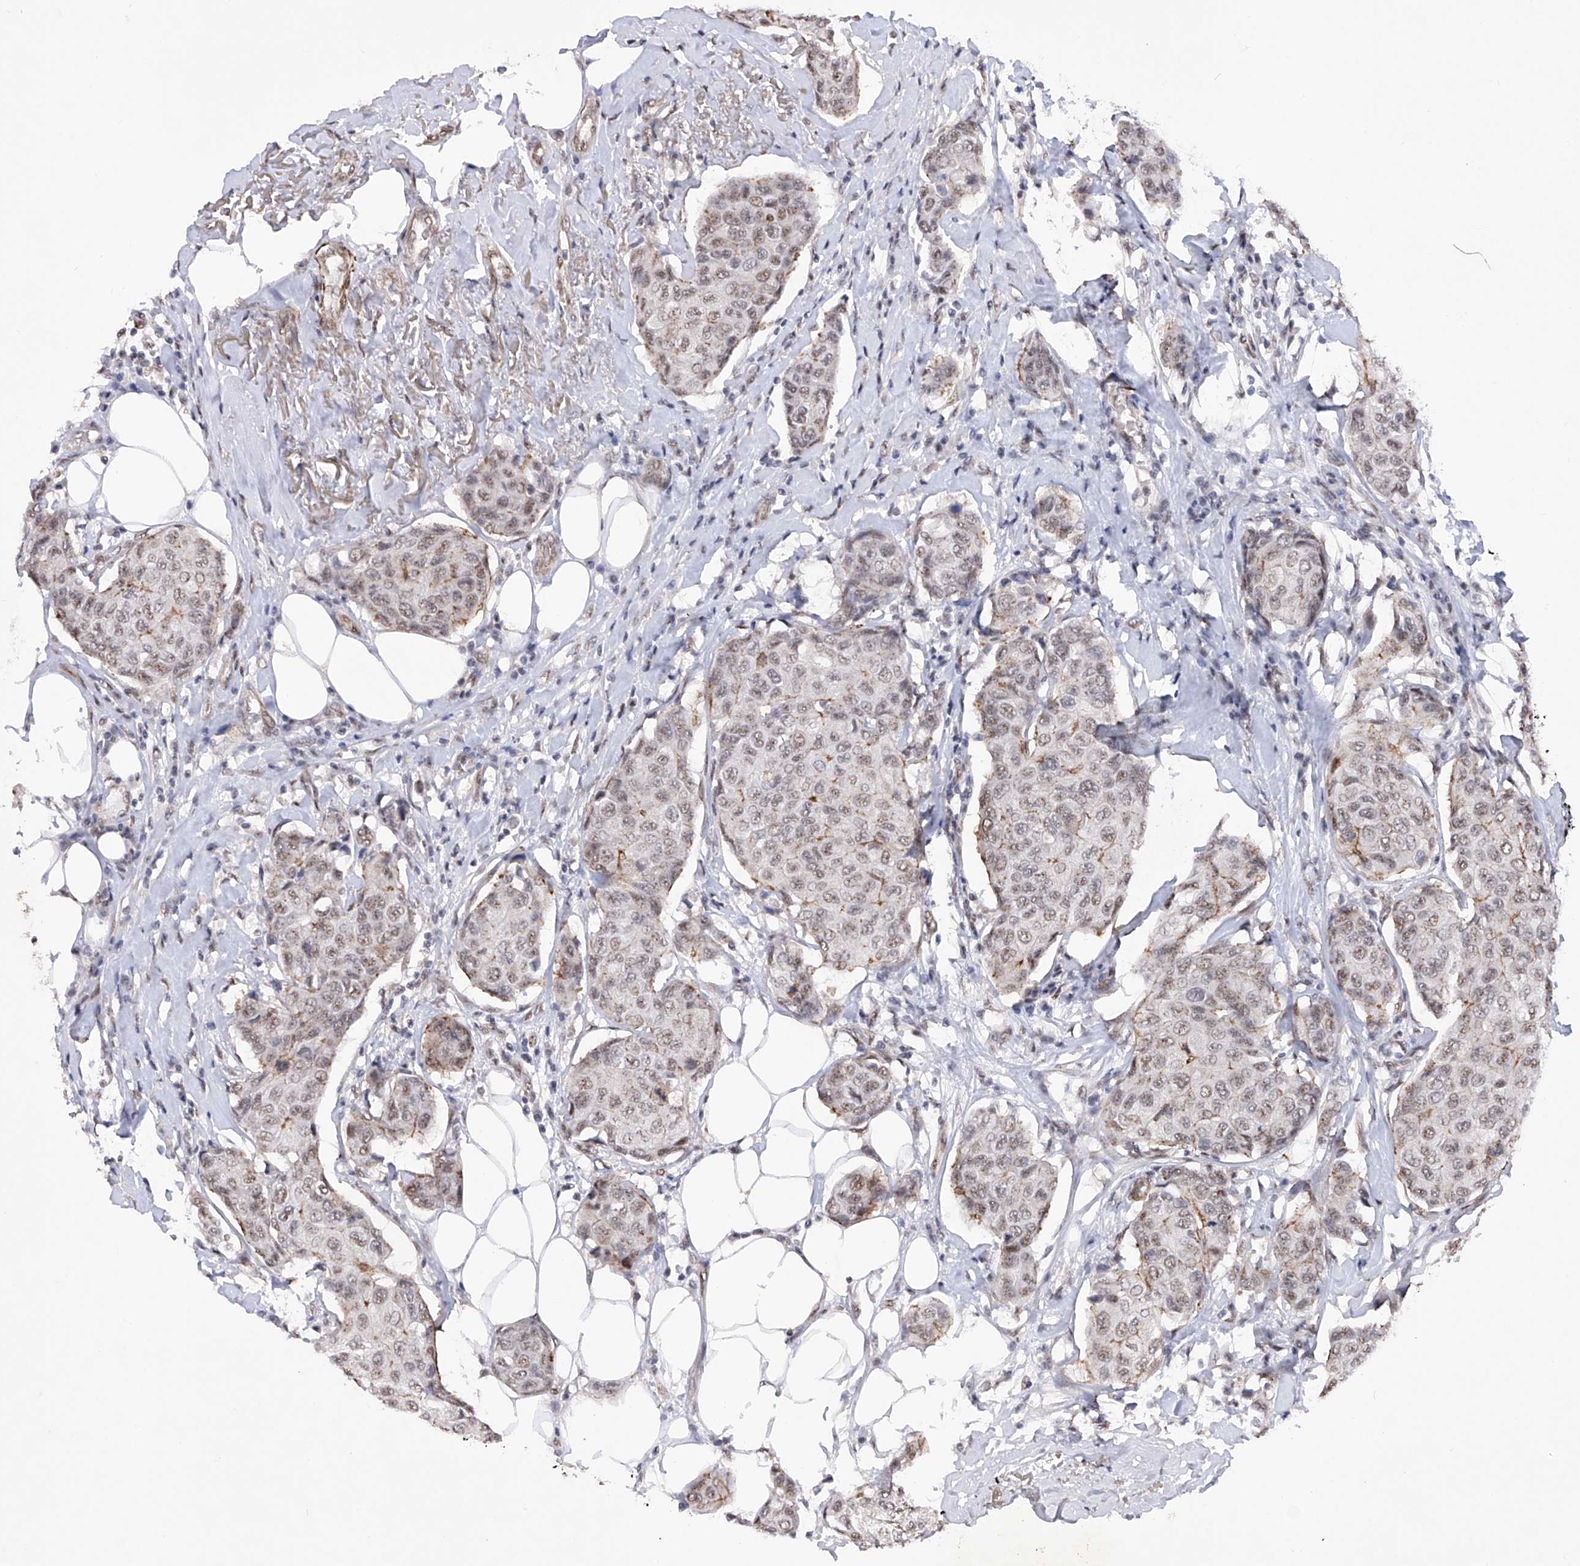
{"staining": {"intensity": "weak", "quantity": "25%-75%", "location": "nuclear"}, "tissue": "breast cancer", "cell_type": "Tumor cells", "image_type": "cancer", "snomed": [{"axis": "morphology", "description": "Duct carcinoma"}, {"axis": "topography", "description": "Breast"}], "caption": "The immunohistochemical stain labels weak nuclear positivity in tumor cells of breast cancer tissue.", "gene": "NFATC4", "patient": {"sex": "female", "age": 80}}